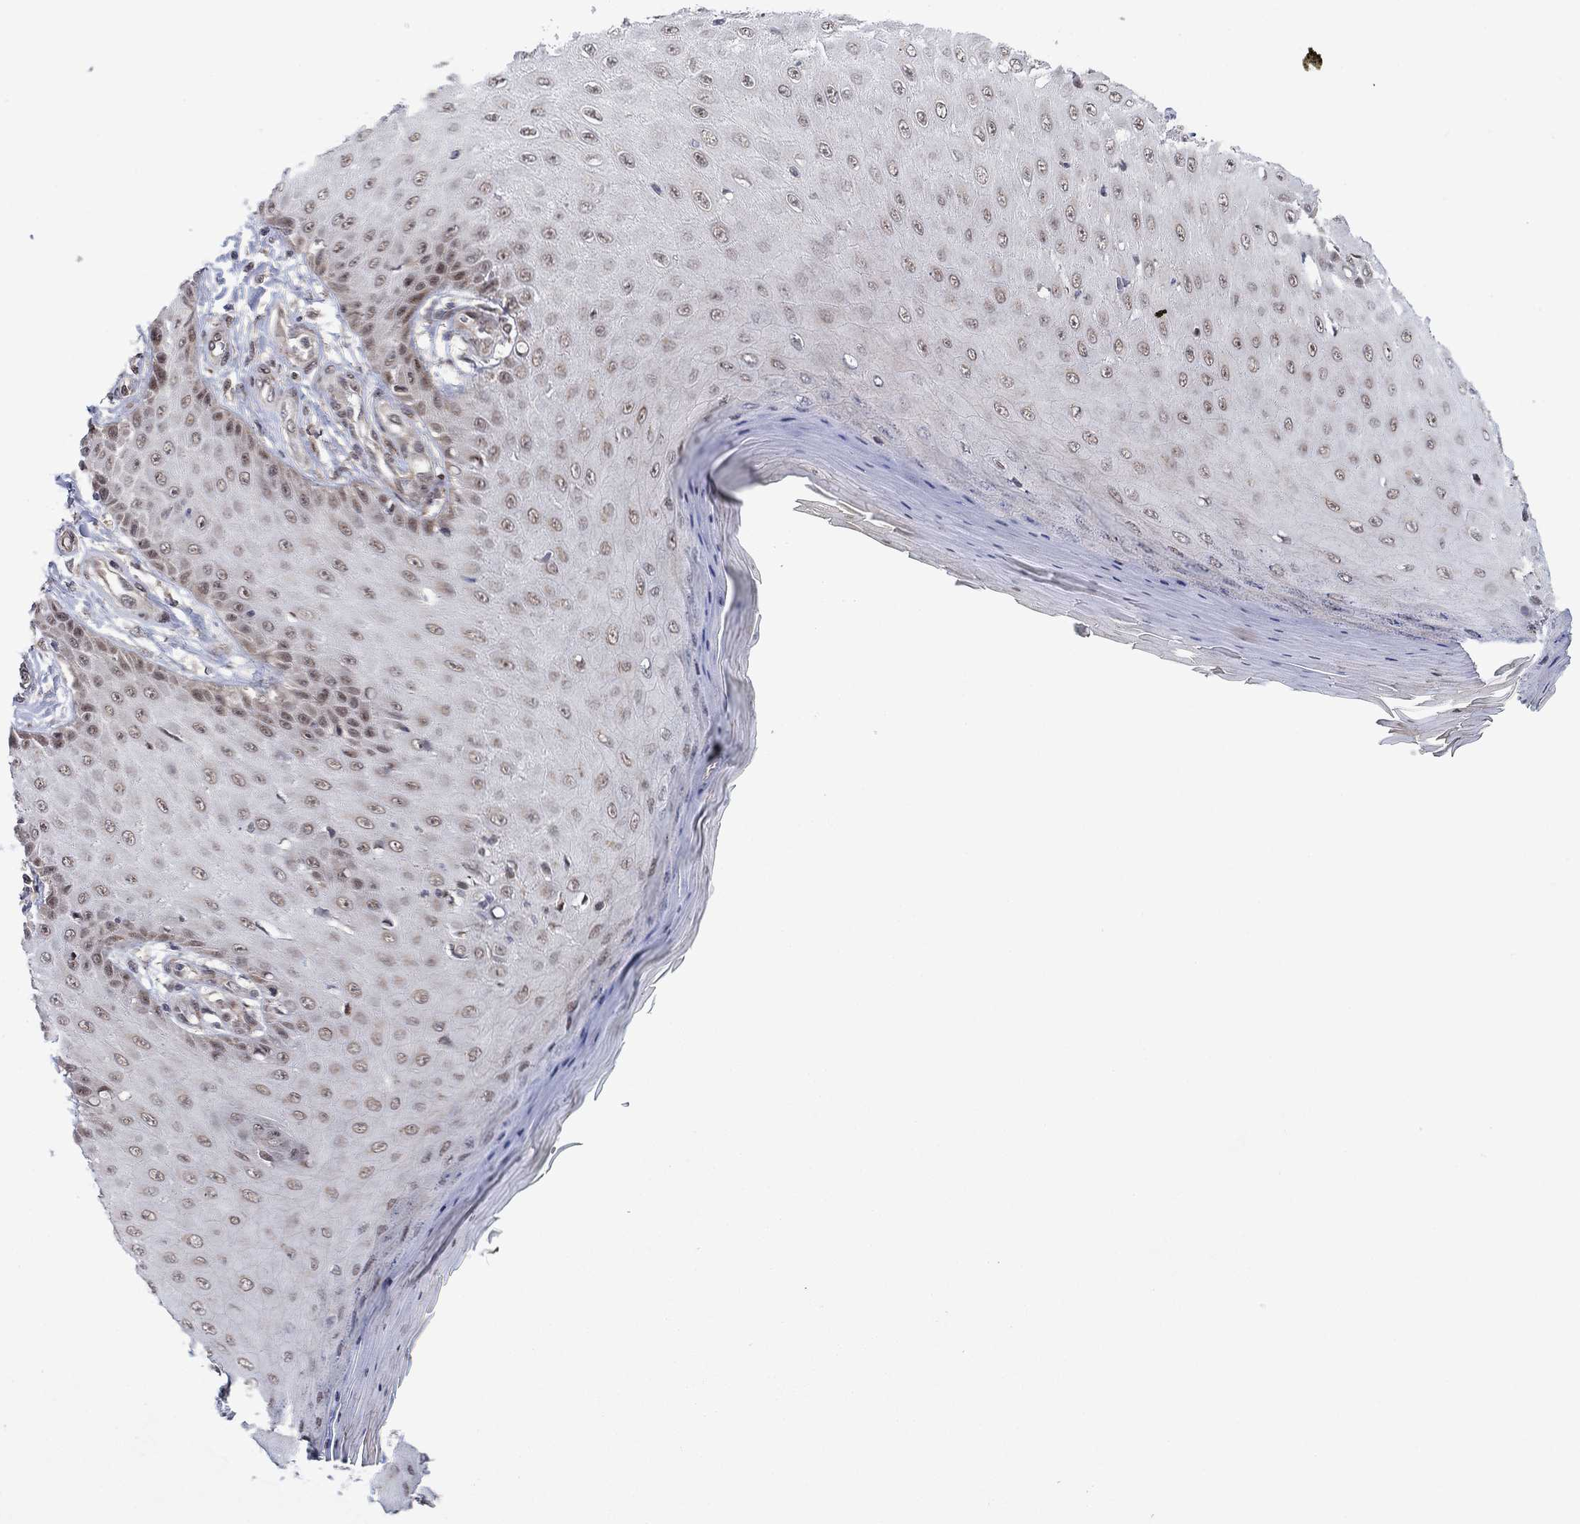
{"staining": {"intensity": "weak", "quantity": "25%-75%", "location": "nuclear"}, "tissue": "skin cancer", "cell_type": "Tumor cells", "image_type": "cancer", "snomed": [{"axis": "morphology", "description": "Inflammation, NOS"}, {"axis": "morphology", "description": "Squamous cell carcinoma, NOS"}, {"axis": "topography", "description": "Skin"}], "caption": "High-magnification brightfield microscopy of skin cancer stained with DAB (3,3'-diaminobenzidine) (brown) and counterstained with hematoxylin (blue). tumor cells exhibit weak nuclear staining is appreciated in approximately25%-75% of cells.", "gene": "ZNF395", "patient": {"sex": "male", "age": 70}}